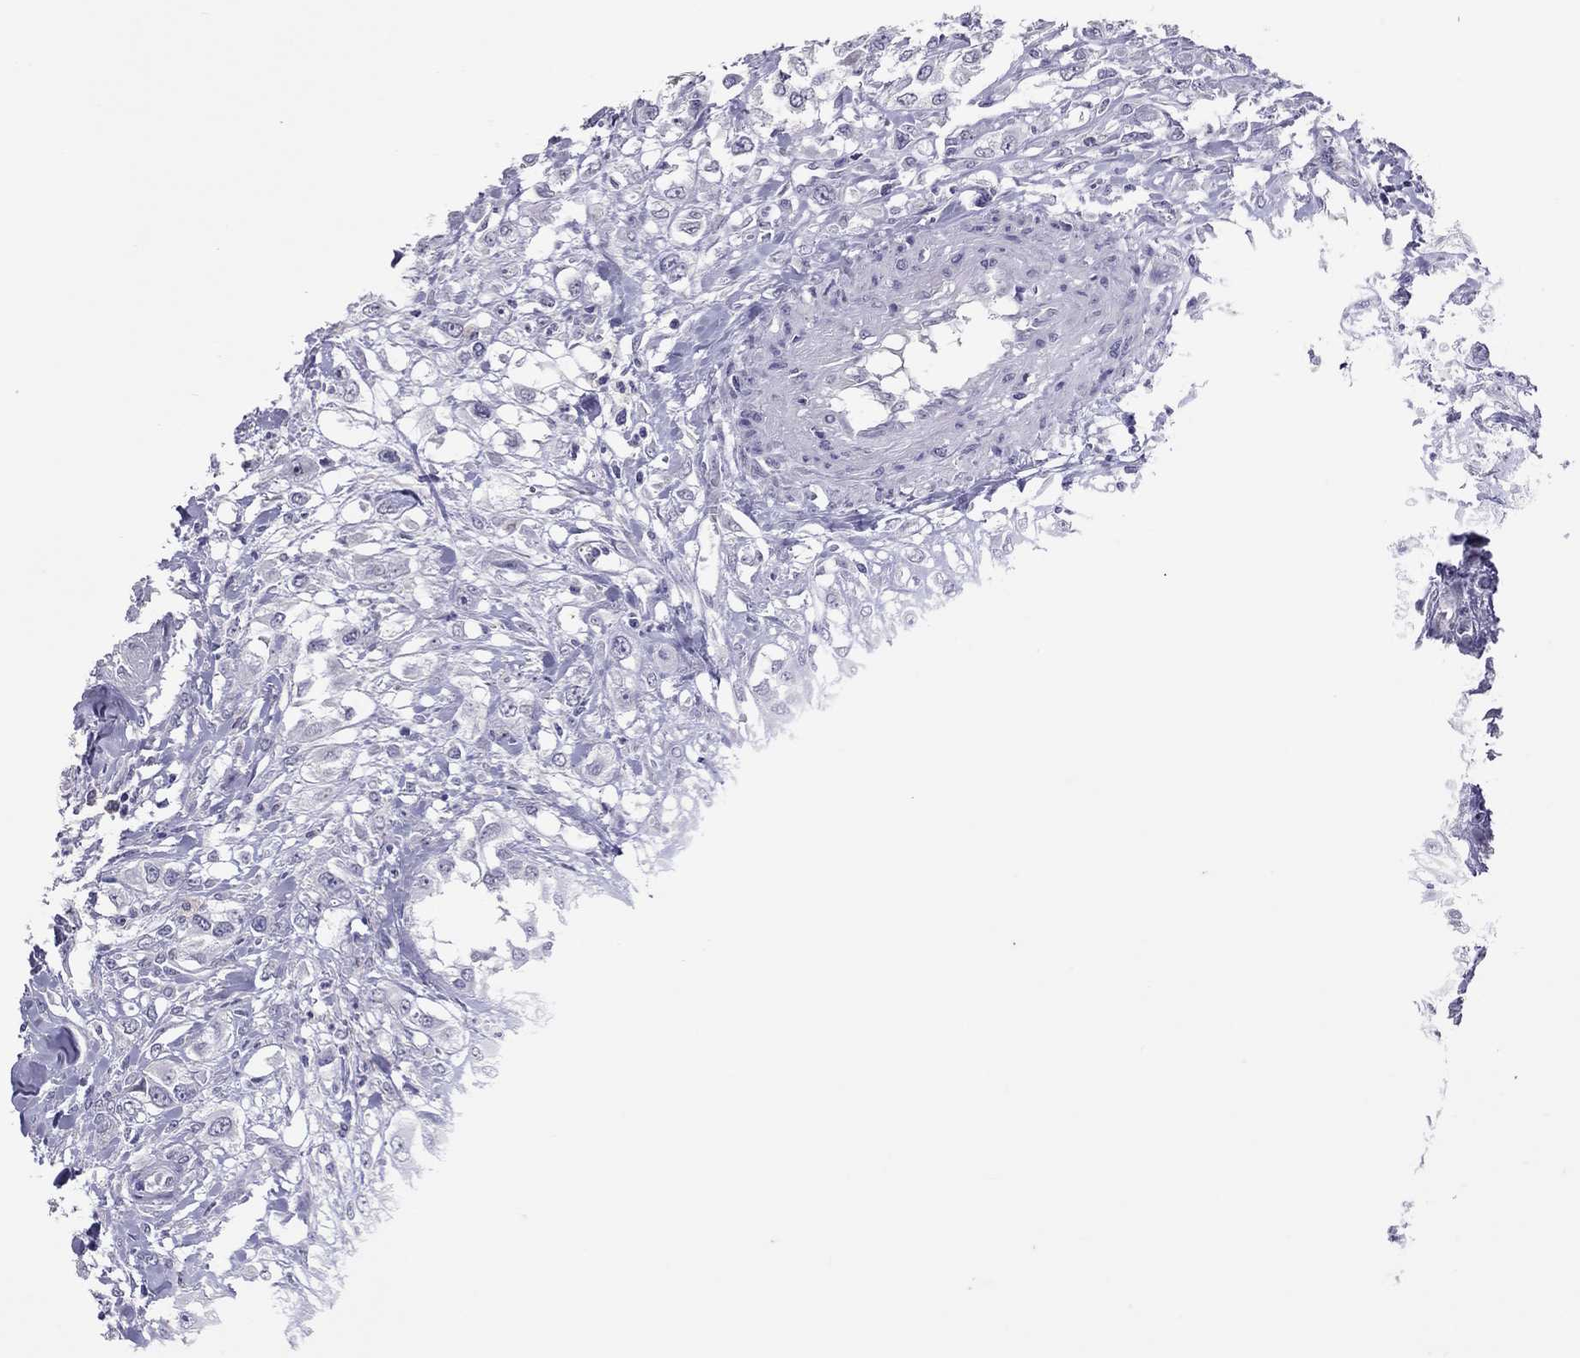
{"staining": {"intensity": "negative", "quantity": "none", "location": "none"}, "tissue": "urothelial cancer", "cell_type": "Tumor cells", "image_type": "cancer", "snomed": [{"axis": "morphology", "description": "Urothelial carcinoma, High grade"}, {"axis": "topography", "description": "Urinary bladder"}], "caption": "This is an immunohistochemistry (IHC) micrograph of human urothelial cancer. There is no staining in tumor cells.", "gene": "SLAMF1", "patient": {"sex": "male", "age": 67}}